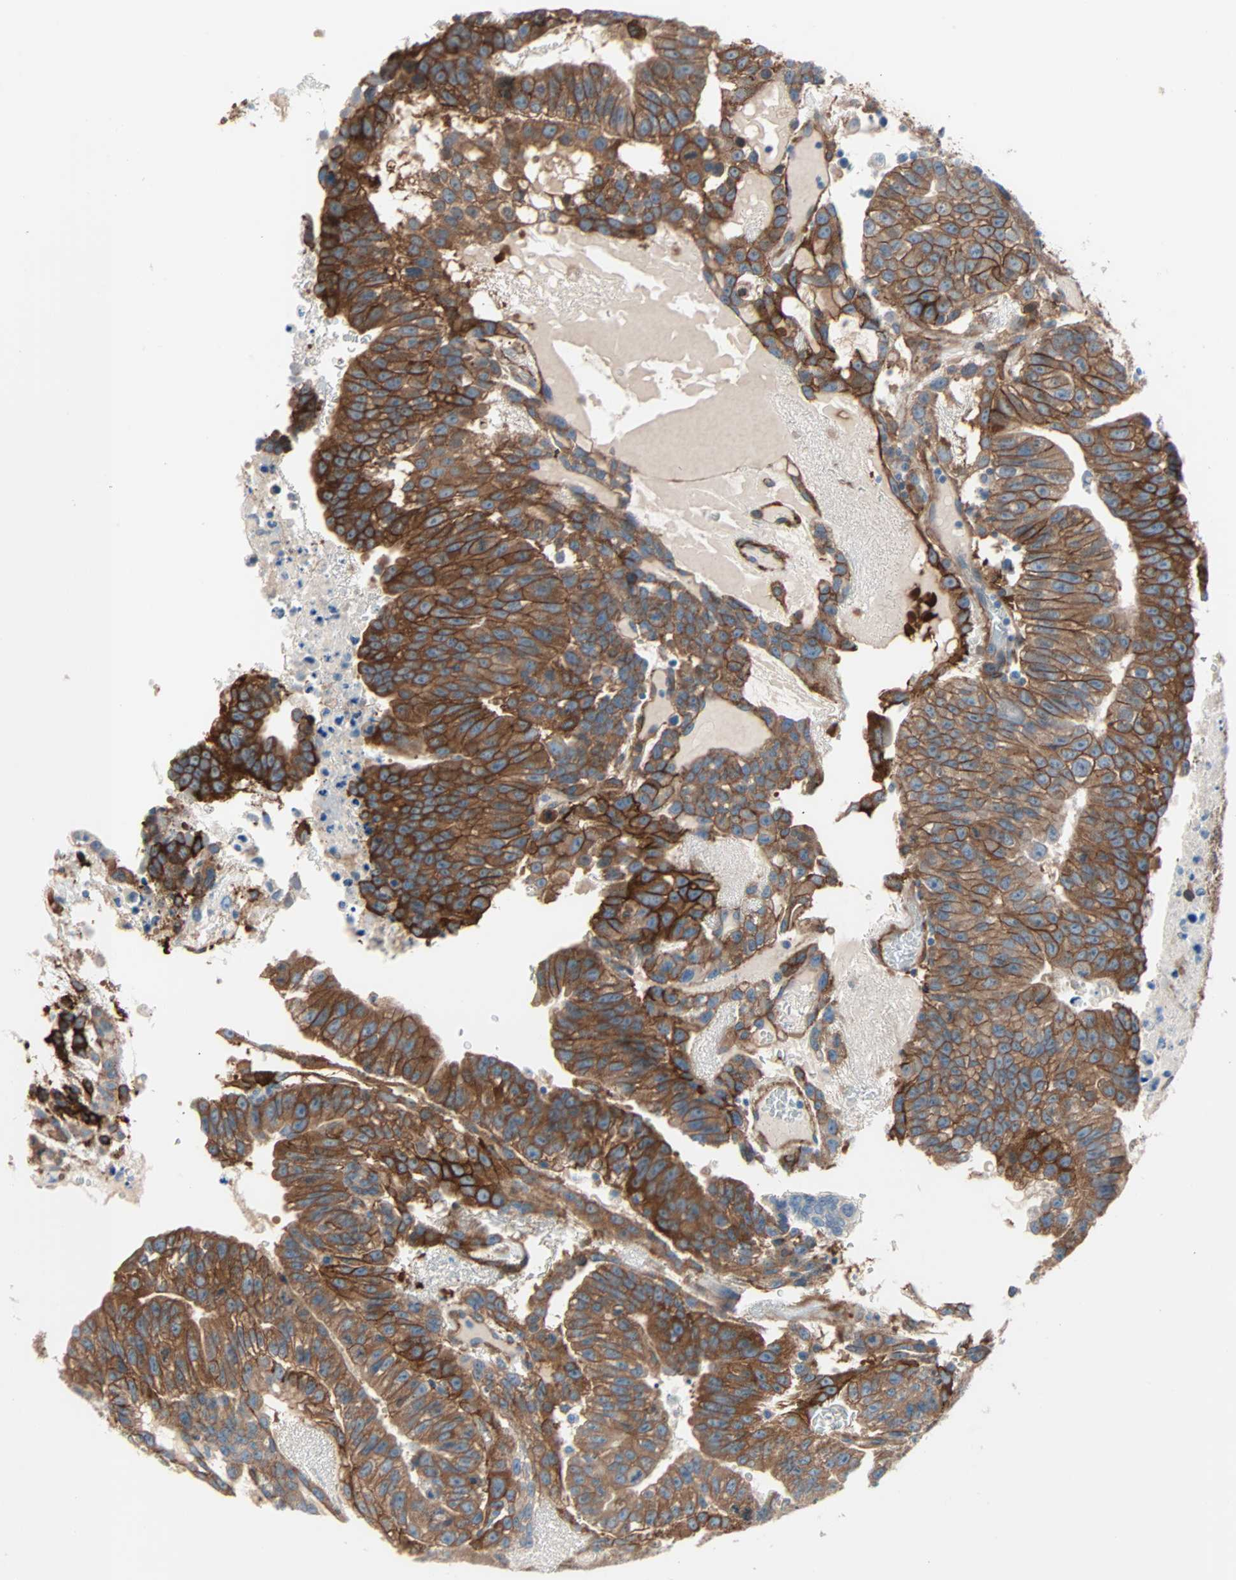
{"staining": {"intensity": "strong", "quantity": ">75%", "location": "cytoplasmic/membranous"}, "tissue": "testis cancer", "cell_type": "Tumor cells", "image_type": "cancer", "snomed": [{"axis": "morphology", "description": "Seminoma, NOS"}, {"axis": "morphology", "description": "Carcinoma, Embryonal, NOS"}, {"axis": "topography", "description": "Testis"}], "caption": "Human testis seminoma stained with a protein marker demonstrates strong staining in tumor cells.", "gene": "EPB41L2", "patient": {"sex": "male", "age": 52}}